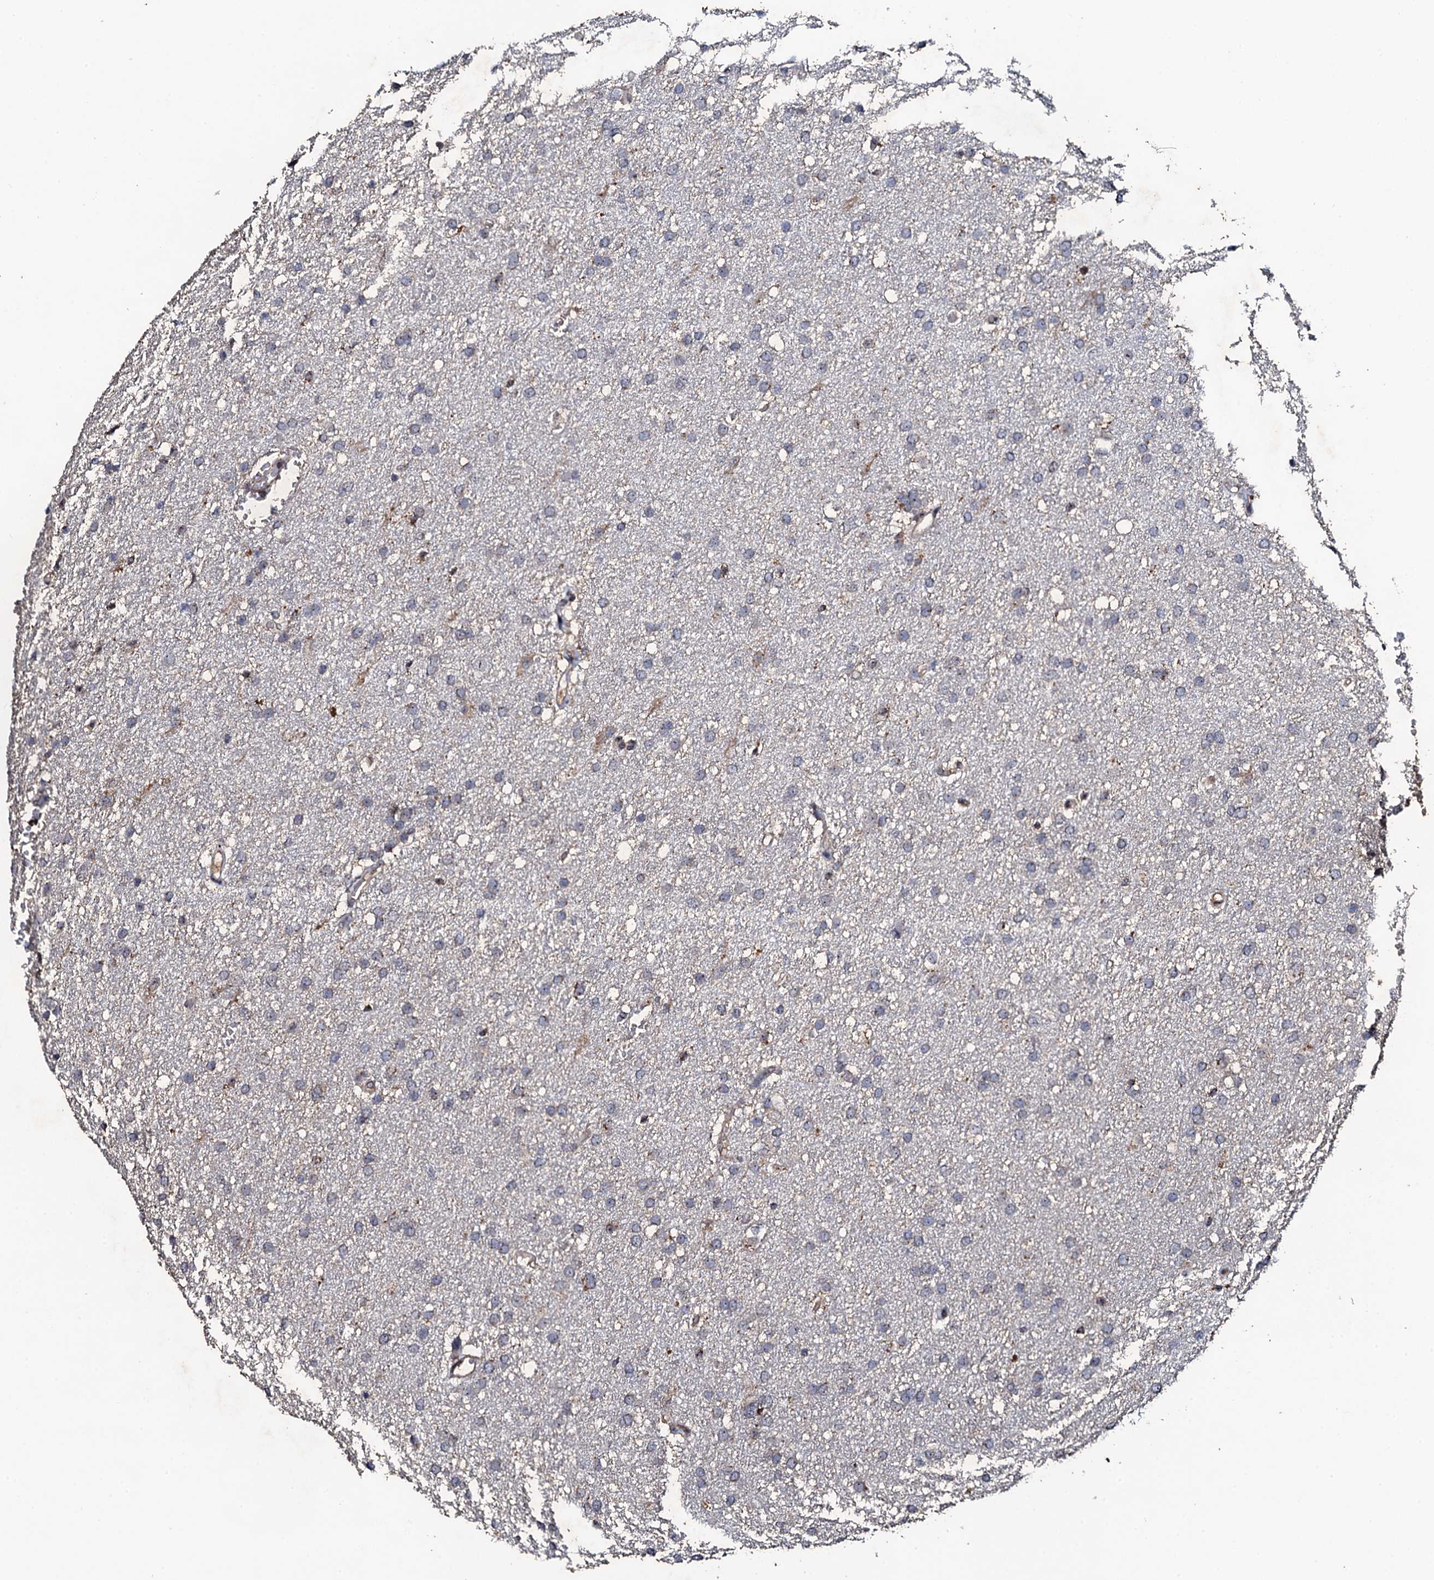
{"staining": {"intensity": "negative", "quantity": "none", "location": "none"}, "tissue": "glioma", "cell_type": "Tumor cells", "image_type": "cancer", "snomed": [{"axis": "morphology", "description": "Glioma, malignant, High grade"}, {"axis": "topography", "description": "Cerebral cortex"}], "caption": "Histopathology image shows no protein expression in tumor cells of high-grade glioma (malignant) tissue.", "gene": "FAM111A", "patient": {"sex": "female", "age": 36}}